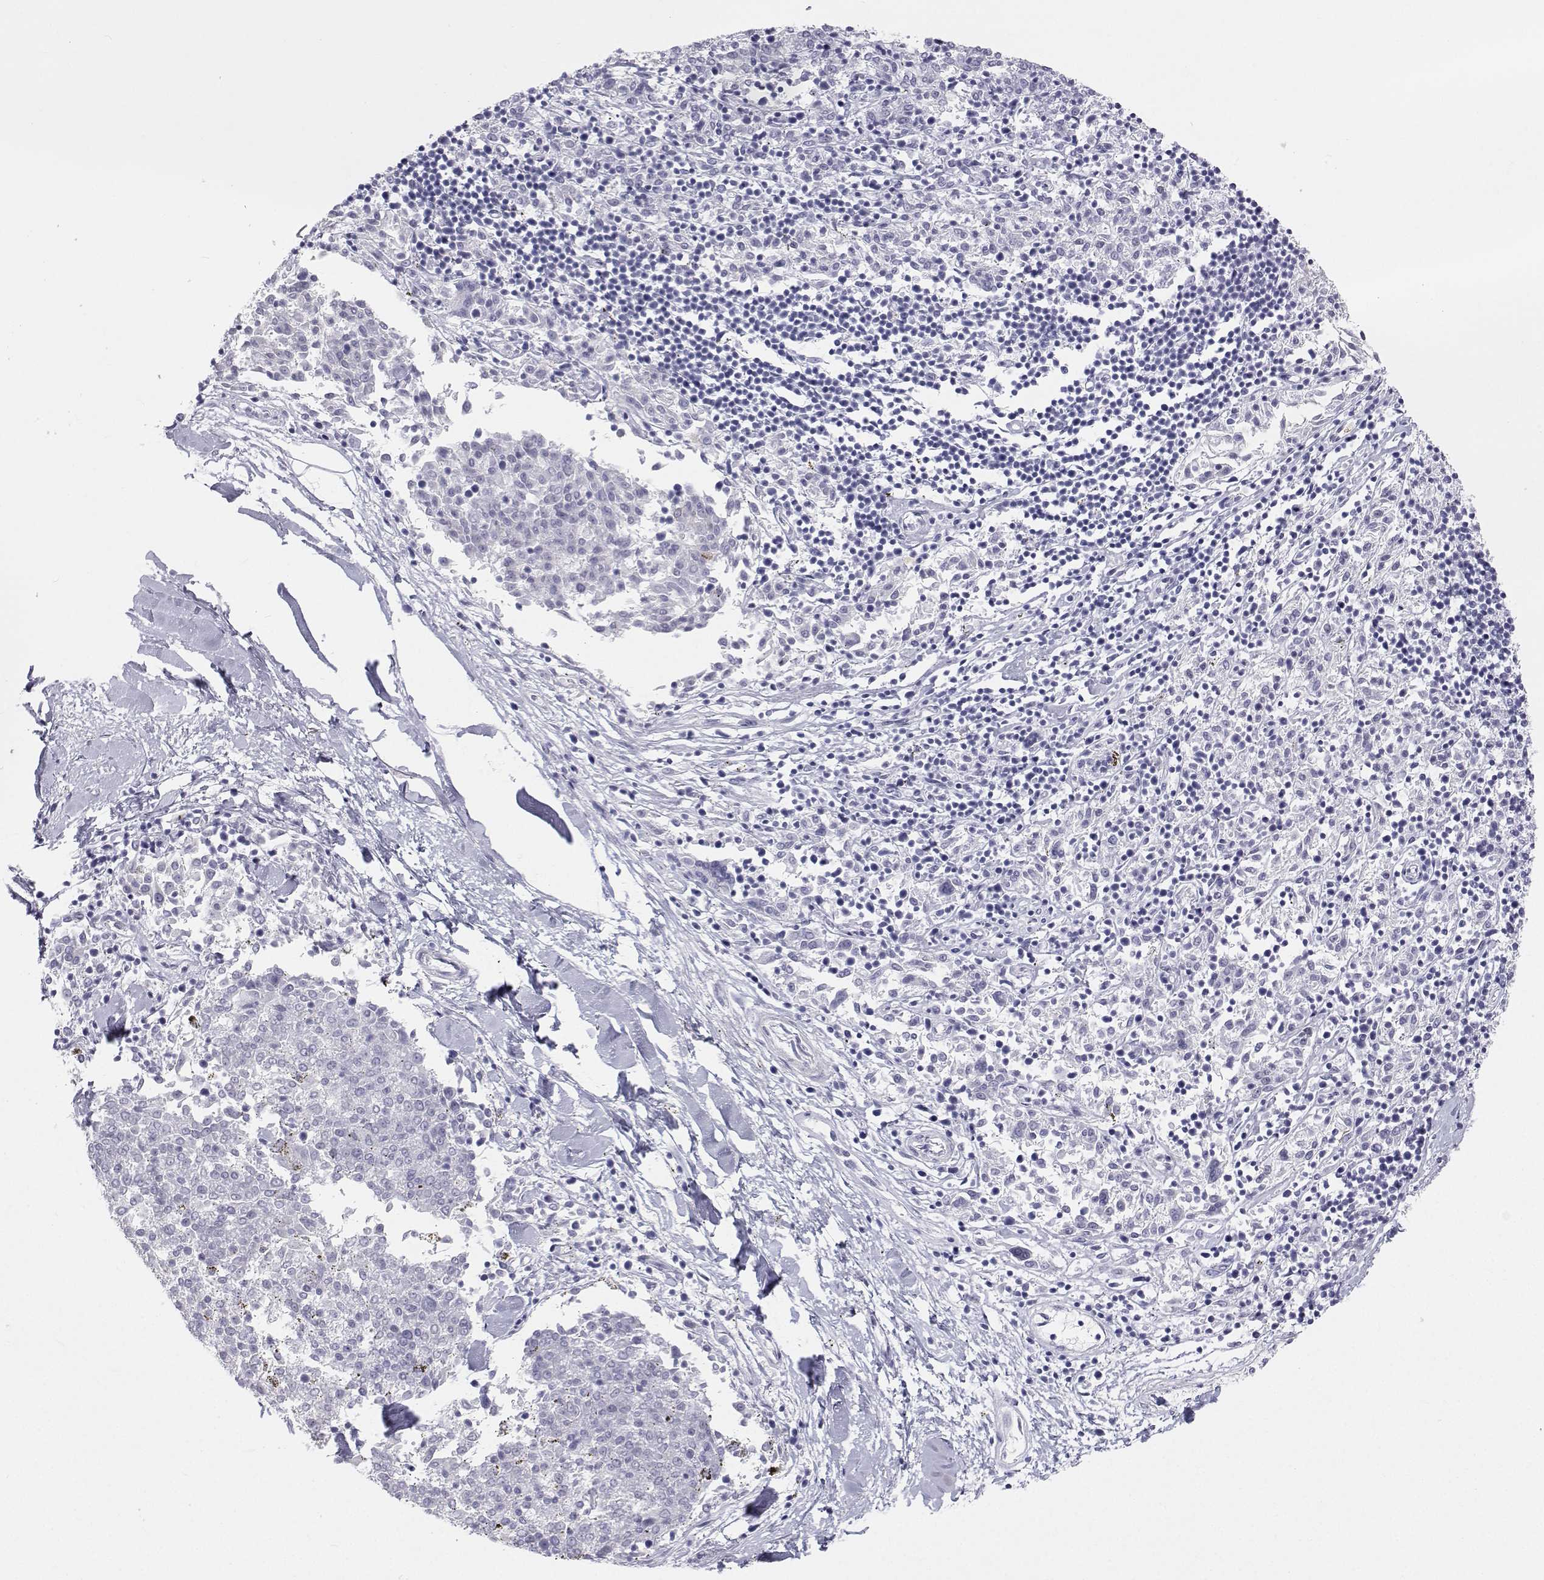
{"staining": {"intensity": "negative", "quantity": "none", "location": "none"}, "tissue": "melanoma", "cell_type": "Tumor cells", "image_type": "cancer", "snomed": [{"axis": "morphology", "description": "Malignant melanoma, NOS"}, {"axis": "topography", "description": "Skin"}], "caption": "High magnification brightfield microscopy of malignant melanoma stained with DAB (brown) and counterstained with hematoxylin (blue): tumor cells show no significant staining.", "gene": "SFTPB", "patient": {"sex": "female", "age": 72}}